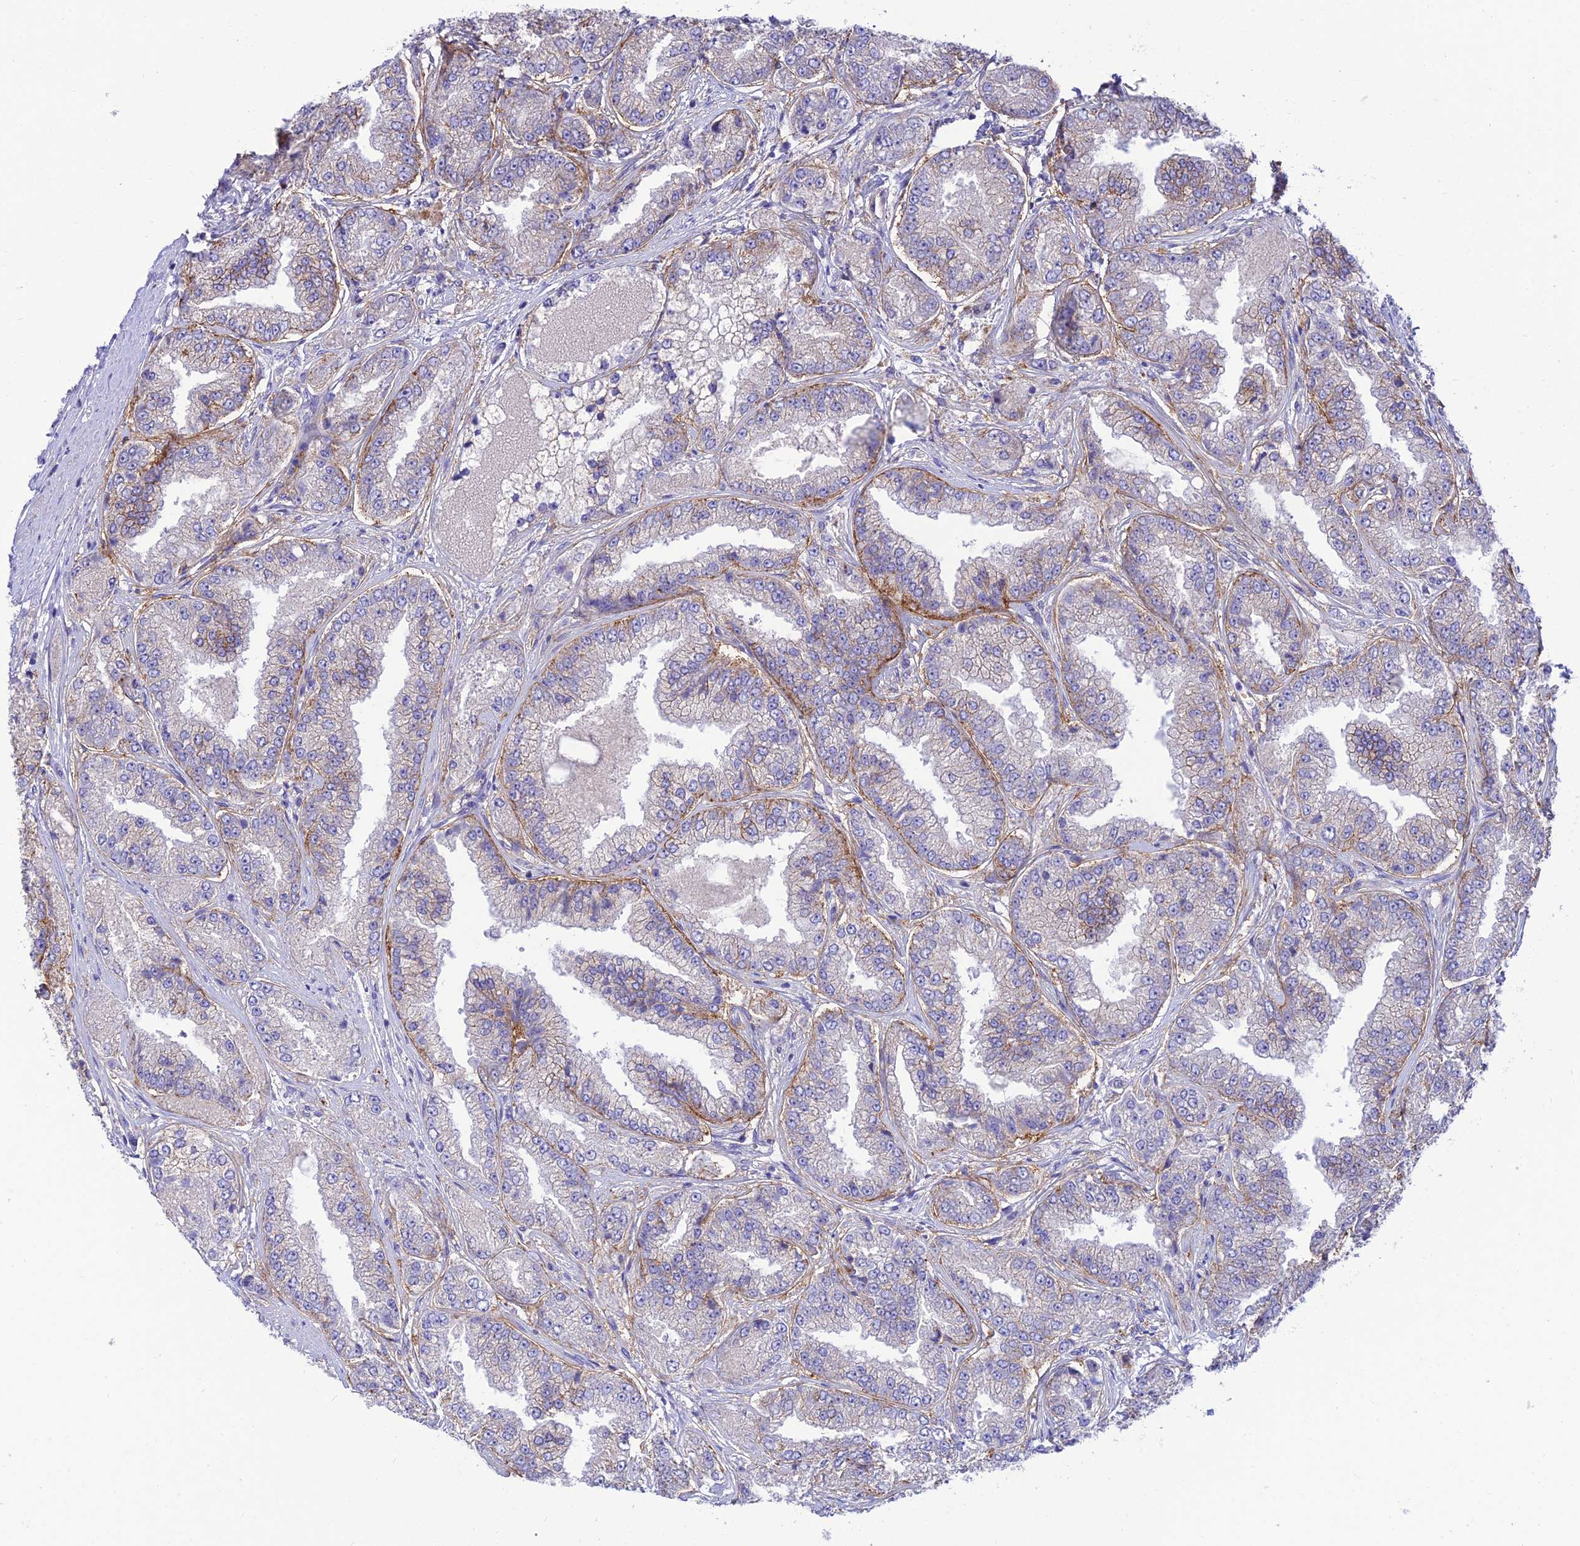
{"staining": {"intensity": "moderate", "quantity": "<25%", "location": "cytoplasmic/membranous"}, "tissue": "prostate cancer", "cell_type": "Tumor cells", "image_type": "cancer", "snomed": [{"axis": "morphology", "description": "Adenocarcinoma, High grade"}, {"axis": "topography", "description": "Prostate"}], "caption": "This histopathology image shows prostate adenocarcinoma (high-grade) stained with IHC to label a protein in brown. The cytoplasmic/membranous of tumor cells show moderate positivity for the protein. Nuclei are counter-stained blue.", "gene": "CCDC157", "patient": {"sex": "male", "age": 71}}